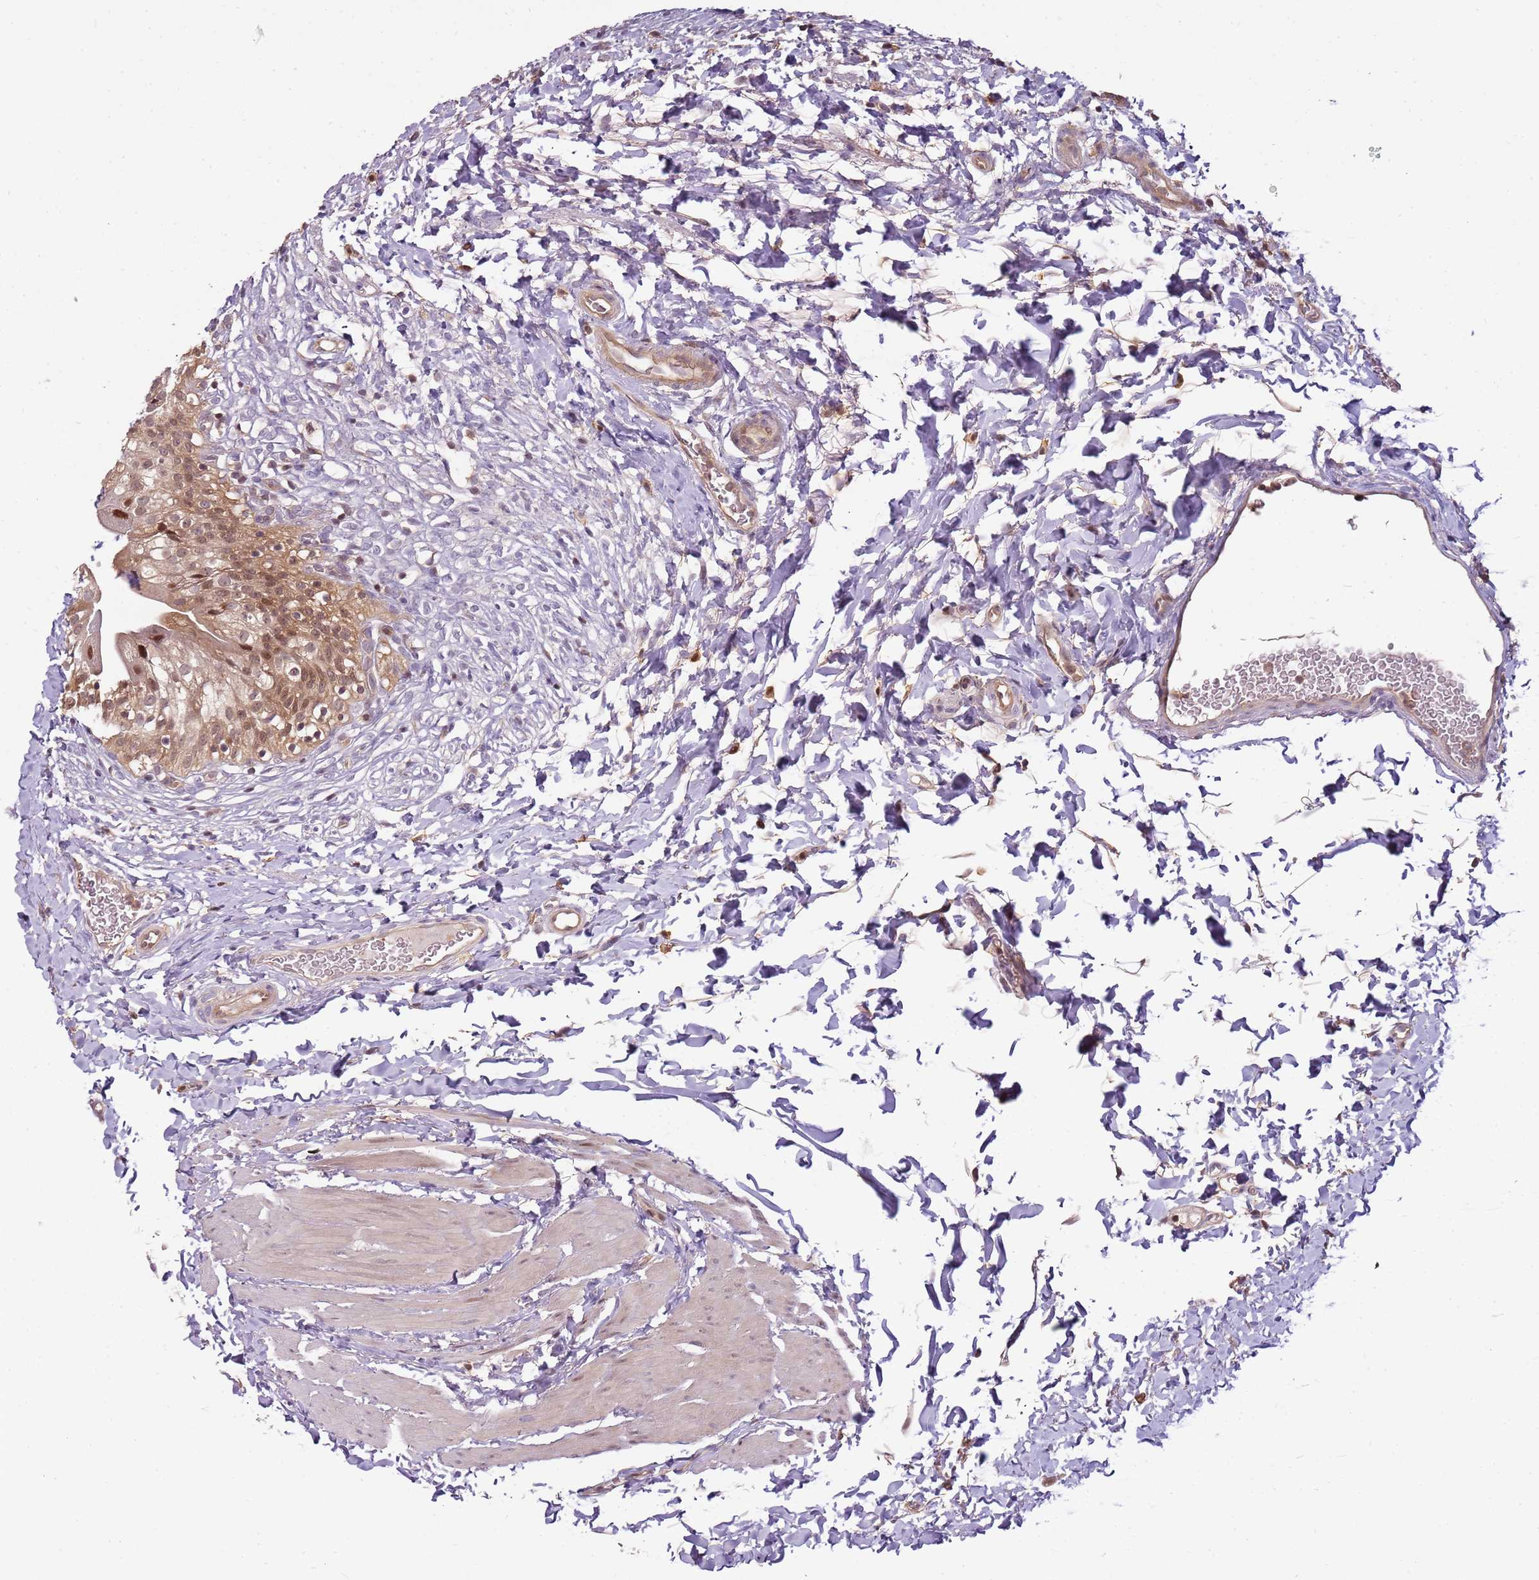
{"staining": {"intensity": "moderate", "quantity": ">75%", "location": "cytoplasmic/membranous,nuclear"}, "tissue": "urinary bladder", "cell_type": "Urothelial cells", "image_type": "normal", "snomed": [{"axis": "morphology", "description": "Normal tissue, NOS"}, {"axis": "topography", "description": "Urinary bladder"}], "caption": "Urothelial cells exhibit moderate cytoplasmic/membranous,nuclear staining in approximately >75% of cells in normal urinary bladder.", "gene": "GSTO2", "patient": {"sex": "male", "age": 55}}